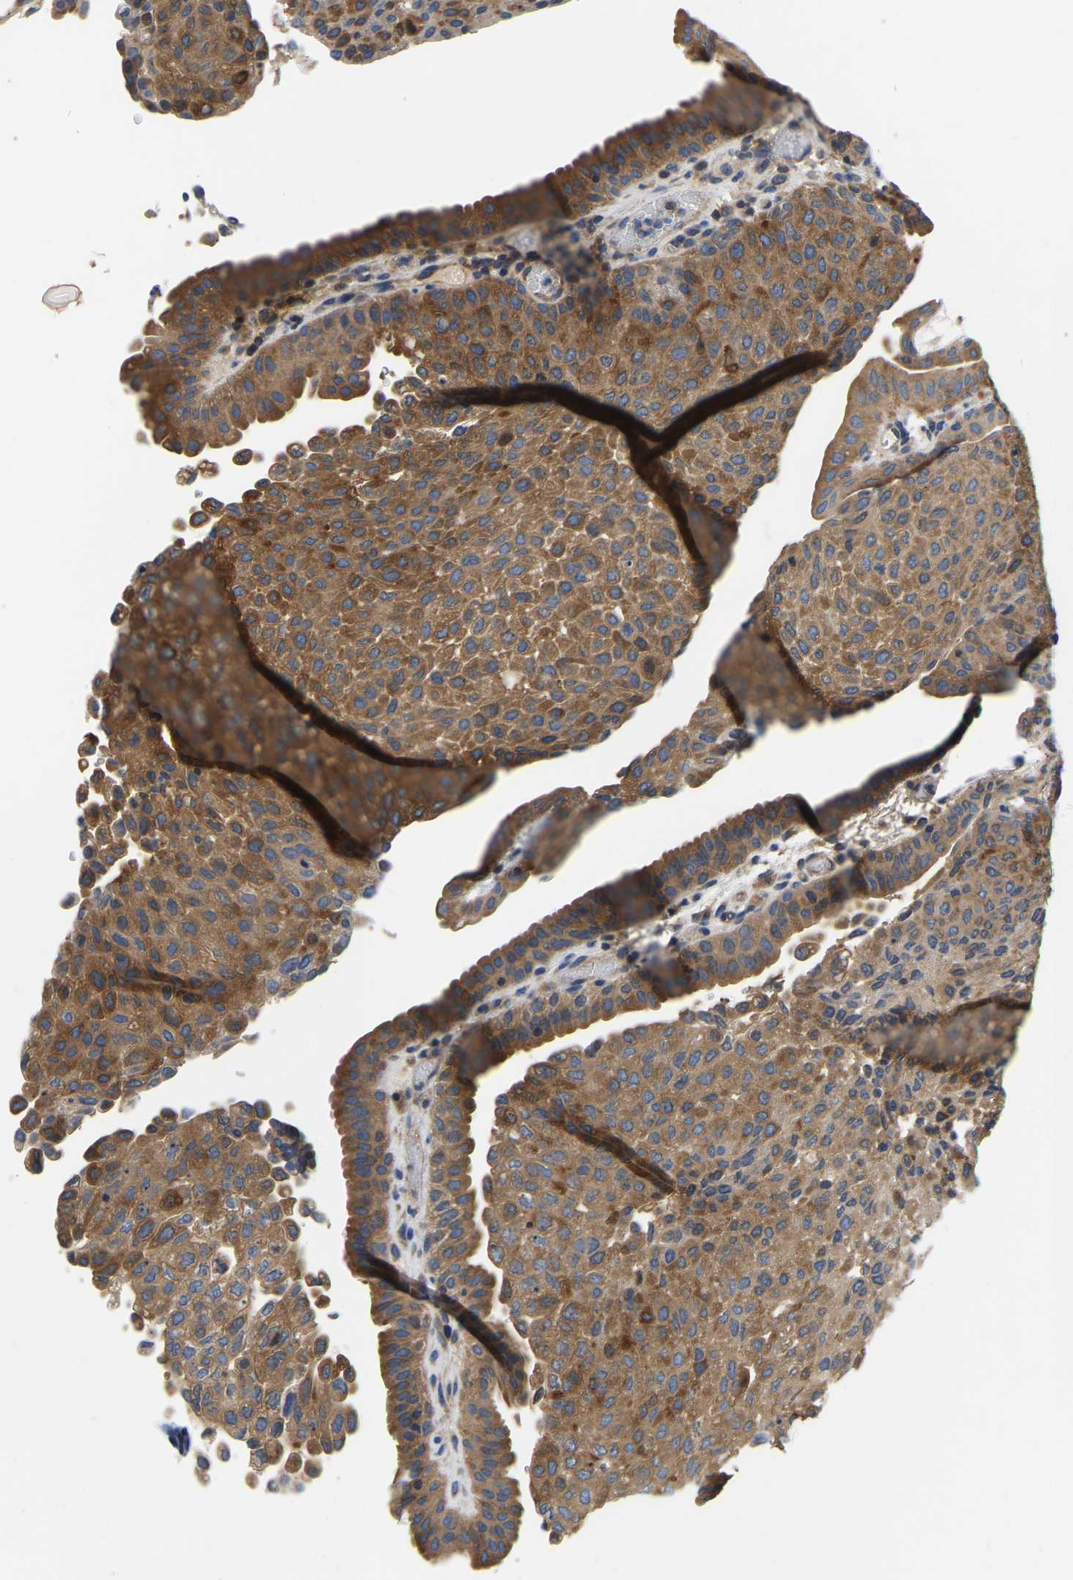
{"staining": {"intensity": "moderate", "quantity": ">75%", "location": "cytoplasmic/membranous"}, "tissue": "urothelial cancer", "cell_type": "Tumor cells", "image_type": "cancer", "snomed": [{"axis": "morphology", "description": "Urothelial carcinoma, Low grade"}, {"axis": "morphology", "description": "Urothelial carcinoma, High grade"}, {"axis": "topography", "description": "Urinary bladder"}], "caption": "Protein expression analysis of urothelial cancer shows moderate cytoplasmic/membranous expression in approximately >75% of tumor cells.", "gene": "GARS1", "patient": {"sex": "male", "age": 35}}